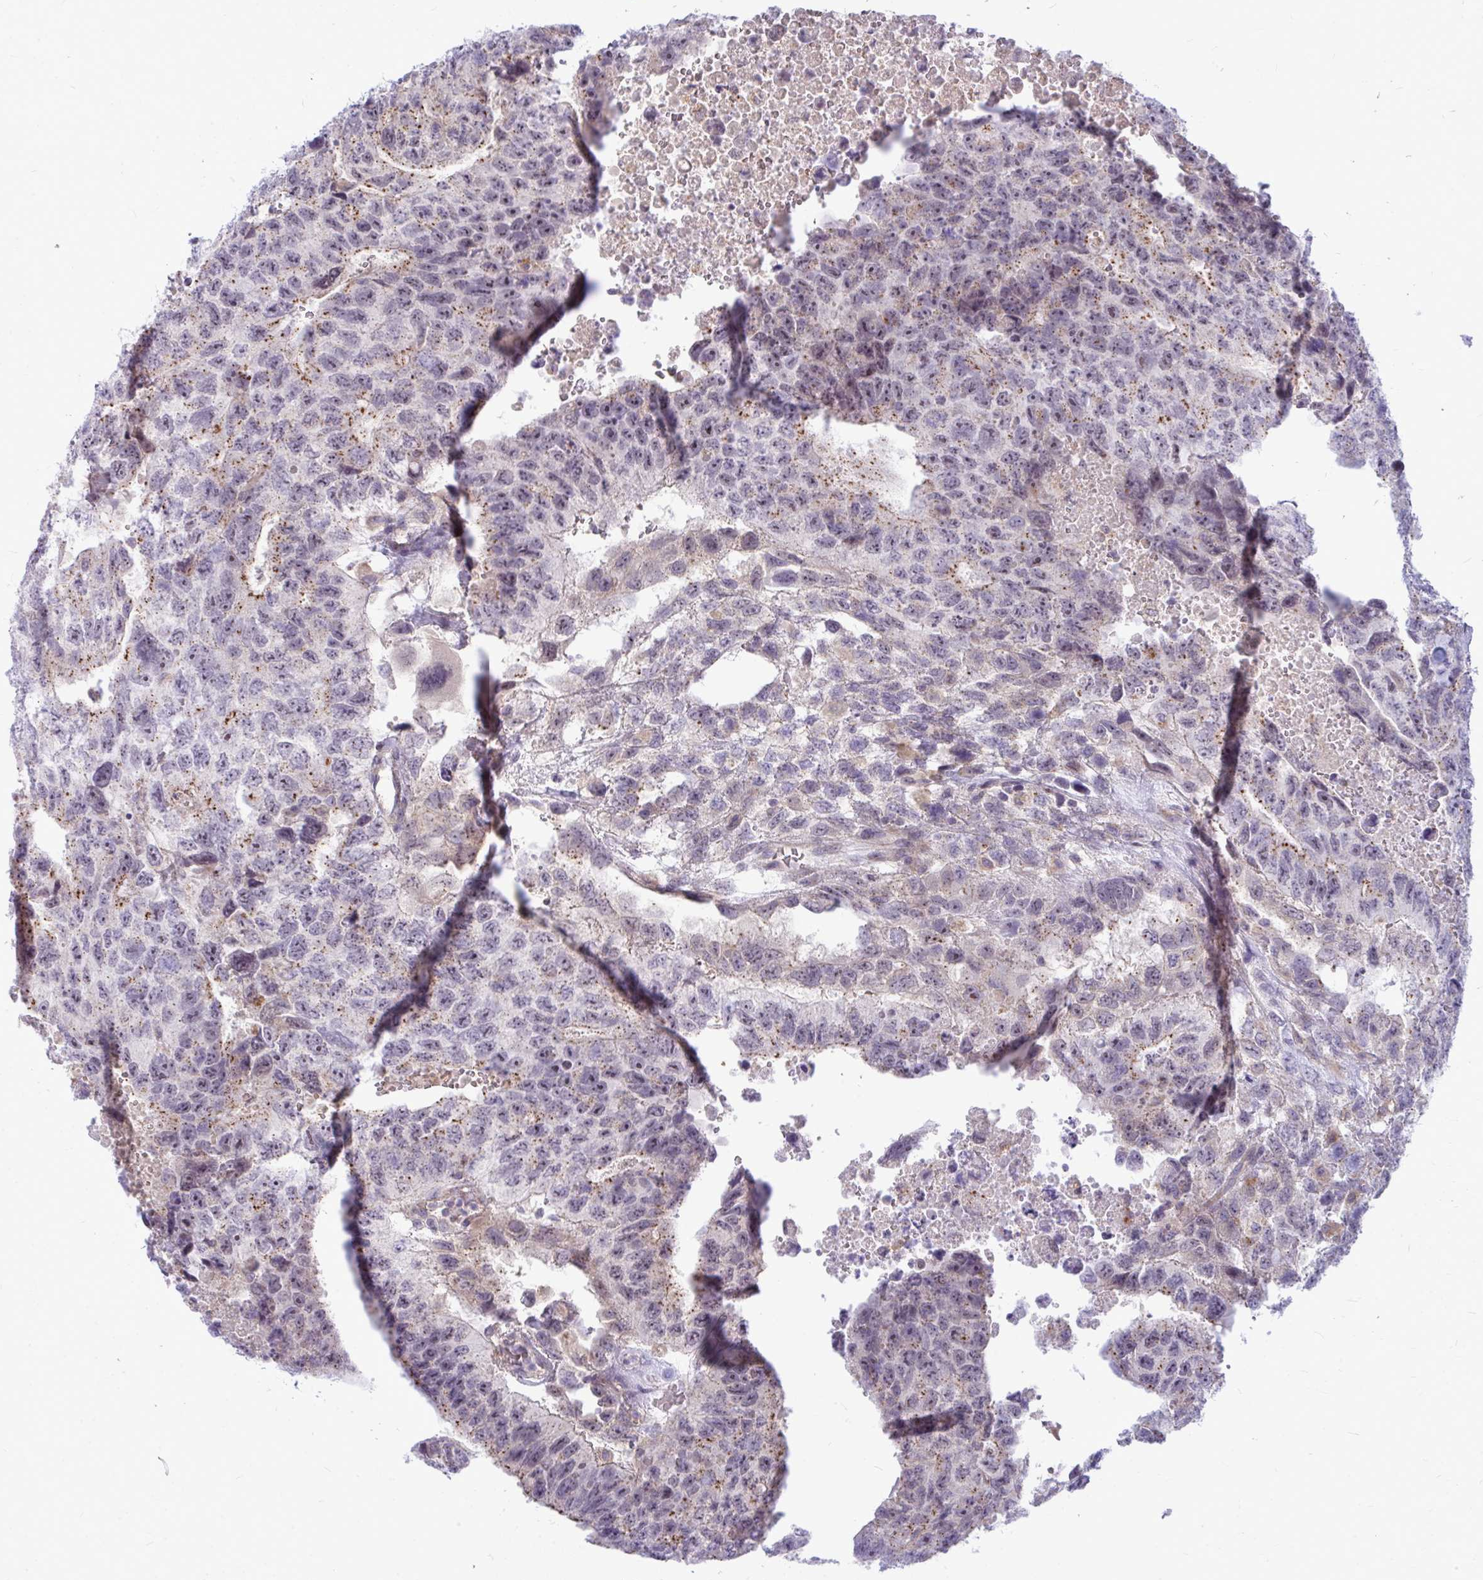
{"staining": {"intensity": "moderate", "quantity": "<25%", "location": "cytoplasmic/membranous"}, "tissue": "testis cancer", "cell_type": "Tumor cells", "image_type": "cancer", "snomed": [{"axis": "morphology", "description": "Carcinoma, Embryonal, NOS"}, {"axis": "topography", "description": "Testis"}], "caption": "Immunohistochemistry (IHC) of human testis cancer (embryonal carcinoma) exhibits low levels of moderate cytoplasmic/membranous staining in approximately <25% of tumor cells.", "gene": "ZSCAN25", "patient": {"sex": "male", "age": 24}}